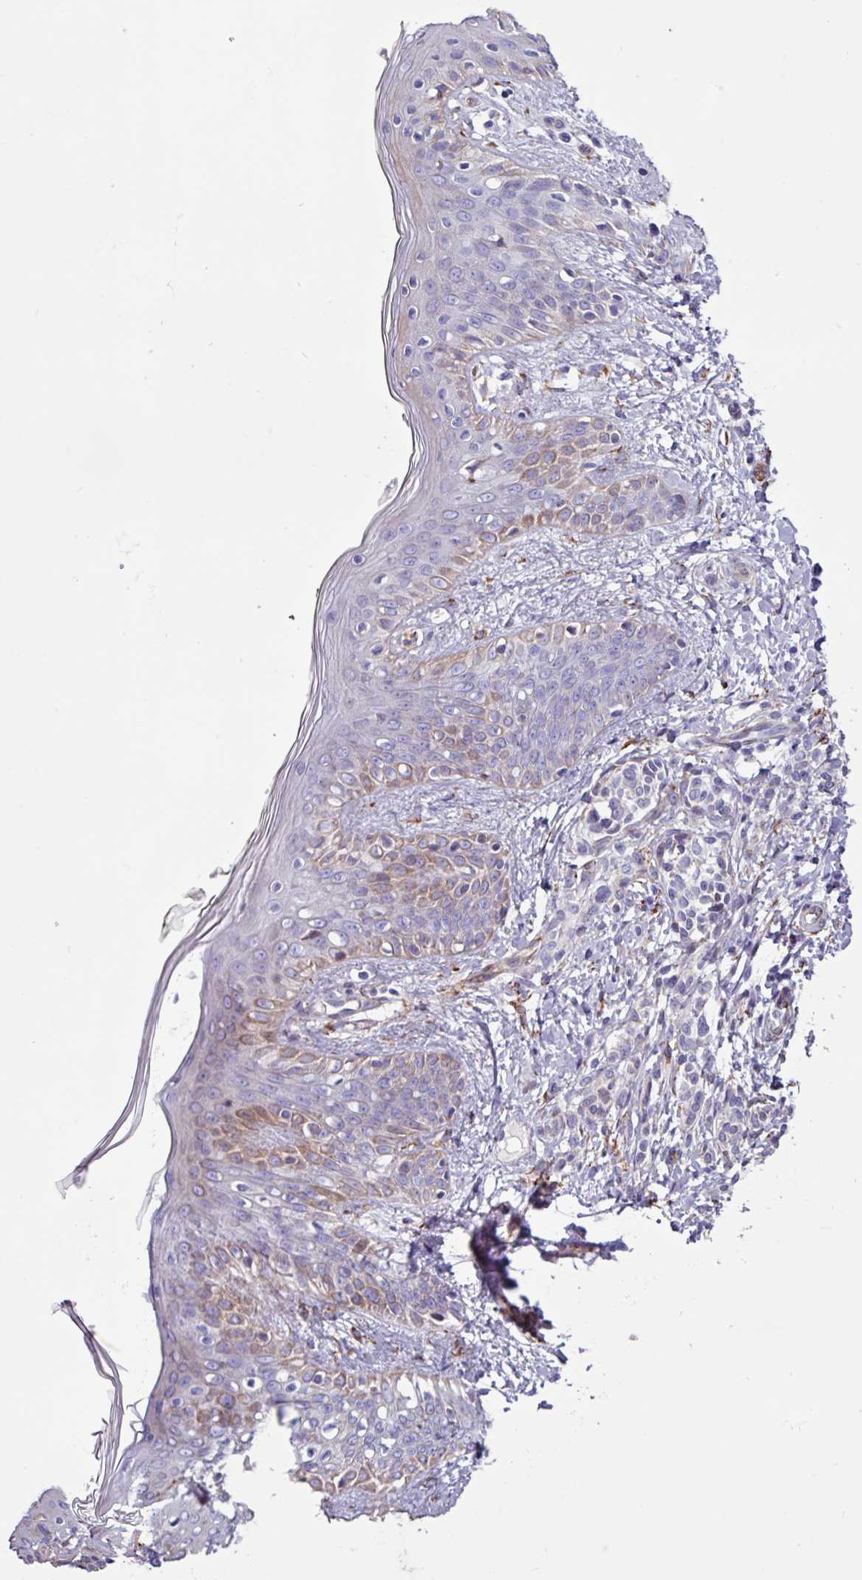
{"staining": {"intensity": "moderate", "quantity": ">75%", "location": "cytoplasmic/membranous"}, "tissue": "skin", "cell_type": "Fibroblasts", "image_type": "normal", "snomed": [{"axis": "morphology", "description": "Normal tissue, NOS"}, {"axis": "topography", "description": "Skin"}], "caption": "Protein staining displays moderate cytoplasmic/membranous expression in approximately >75% of fibroblasts in normal skin. (brown staining indicates protein expression, while blue staining denotes nuclei).", "gene": "PPP1R35", "patient": {"sex": "male", "age": 16}}